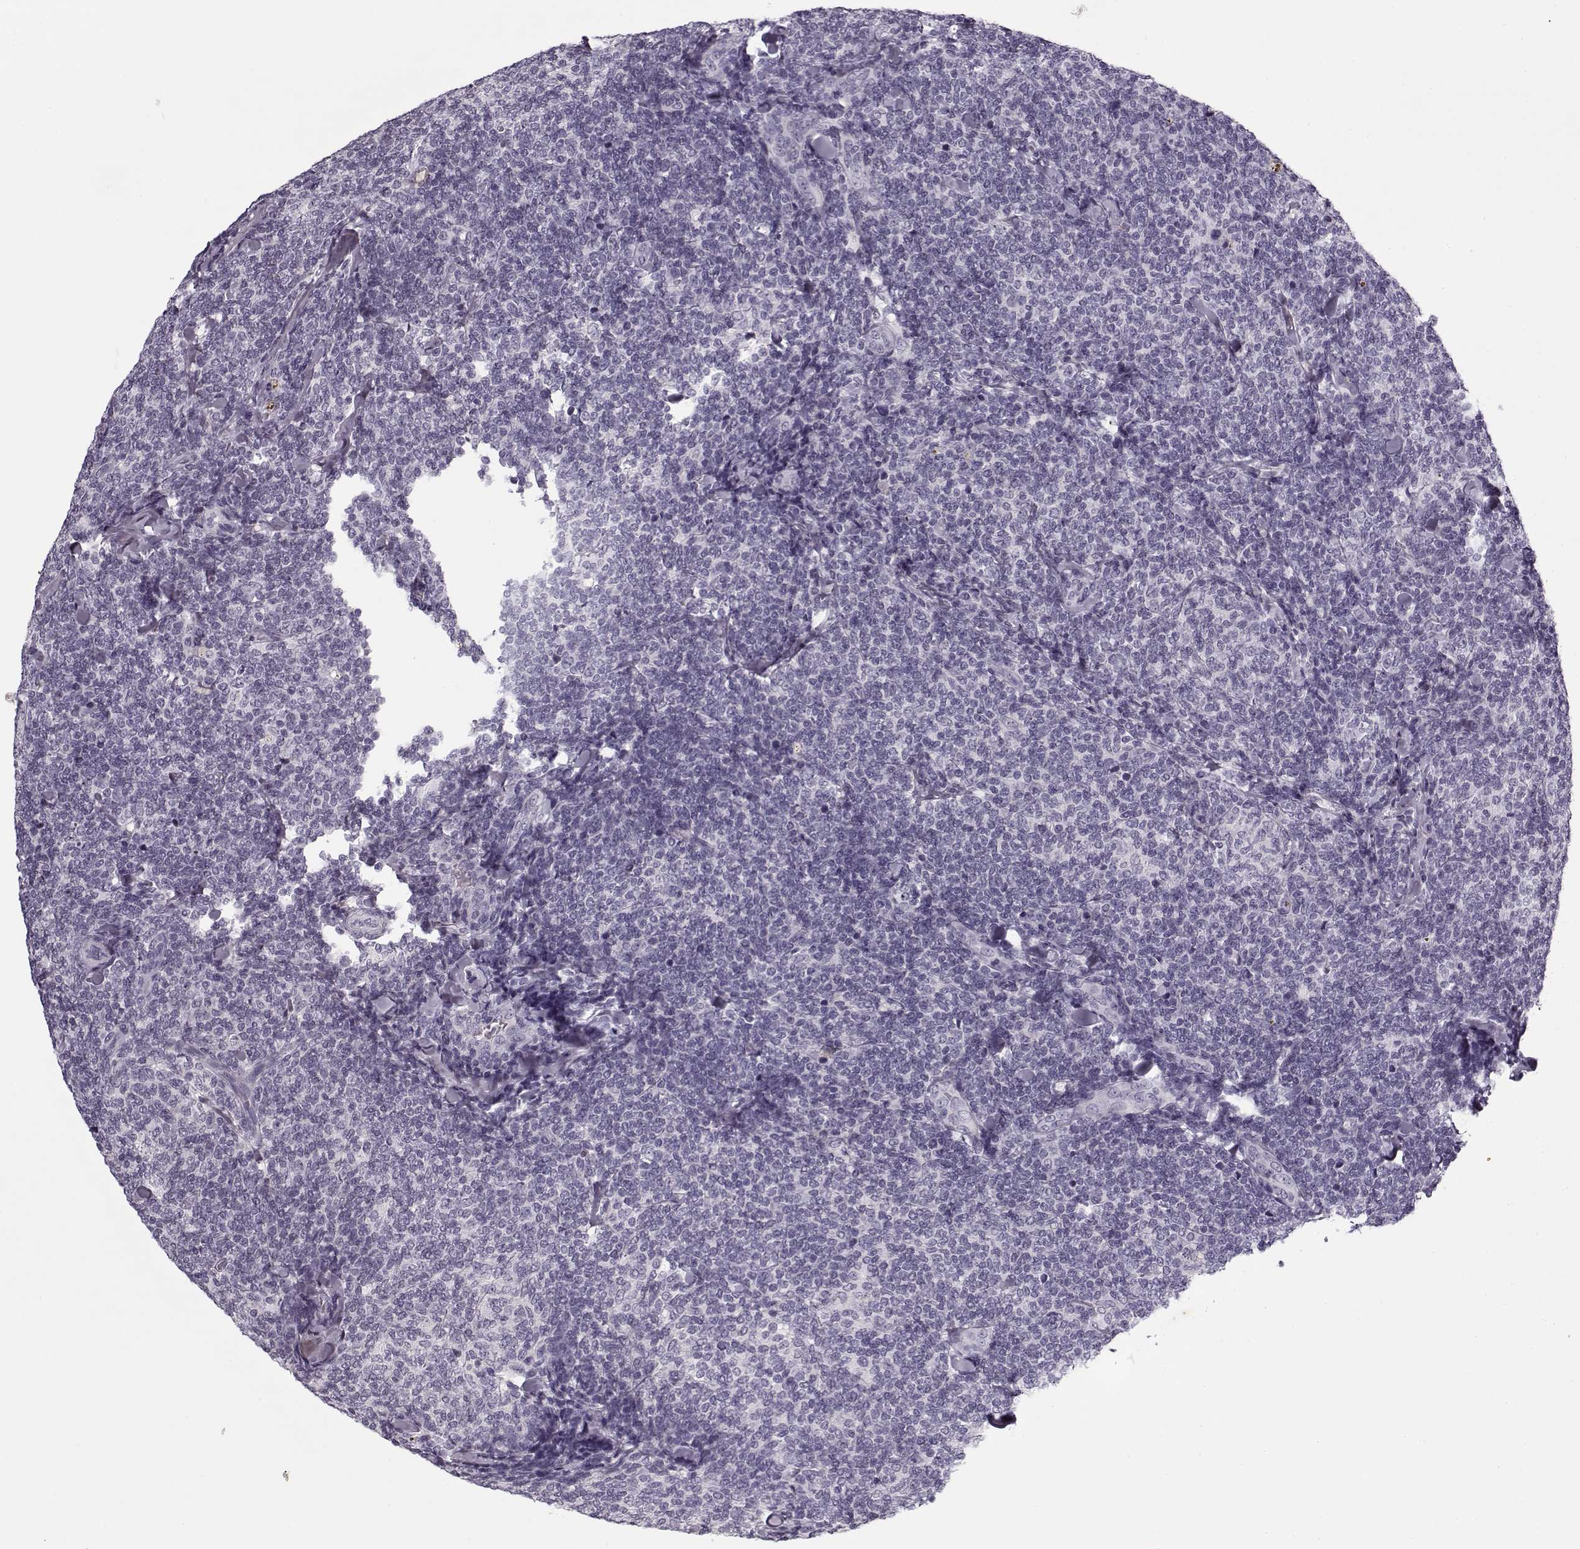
{"staining": {"intensity": "negative", "quantity": "none", "location": "none"}, "tissue": "lymphoma", "cell_type": "Tumor cells", "image_type": "cancer", "snomed": [{"axis": "morphology", "description": "Malignant lymphoma, non-Hodgkin's type, Low grade"}, {"axis": "topography", "description": "Lymph node"}], "caption": "DAB (3,3'-diaminobenzidine) immunohistochemical staining of low-grade malignant lymphoma, non-Hodgkin's type displays no significant positivity in tumor cells.", "gene": "PNMT", "patient": {"sex": "female", "age": 56}}